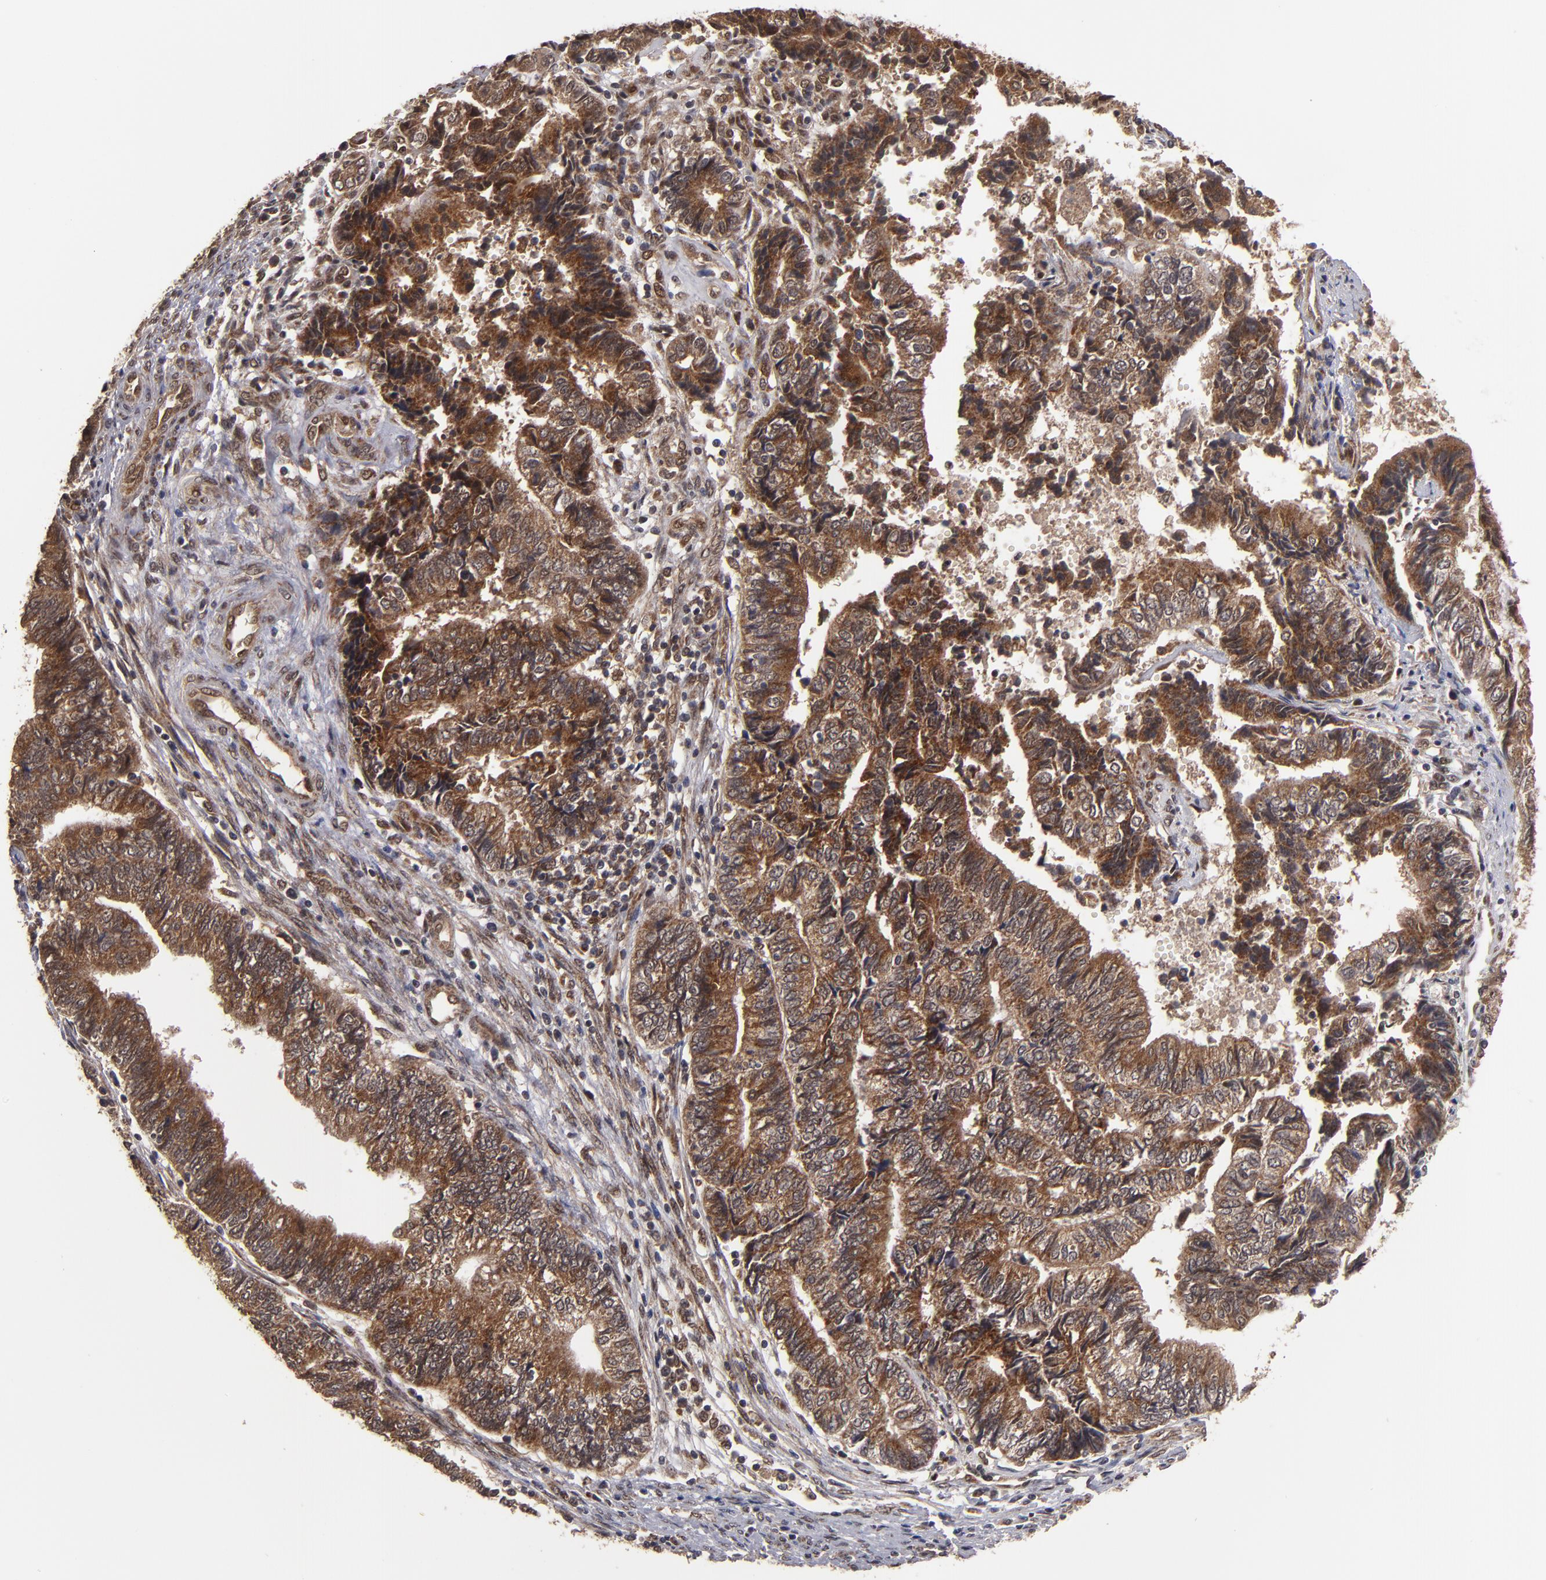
{"staining": {"intensity": "strong", "quantity": ">75%", "location": "cytoplasmic/membranous"}, "tissue": "endometrial cancer", "cell_type": "Tumor cells", "image_type": "cancer", "snomed": [{"axis": "morphology", "description": "Adenocarcinoma, NOS"}, {"axis": "topography", "description": "Uterus"}, {"axis": "topography", "description": "Endometrium"}], "caption": "IHC image of human endometrial cancer (adenocarcinoma) stained for a protein (brown), which exhibits high levels of strong cytoplasmic/membranous positivity in approximately >75% of tumor cells.", "gene": "CUL5", "patient": {"sex": "female", "age": 70}}